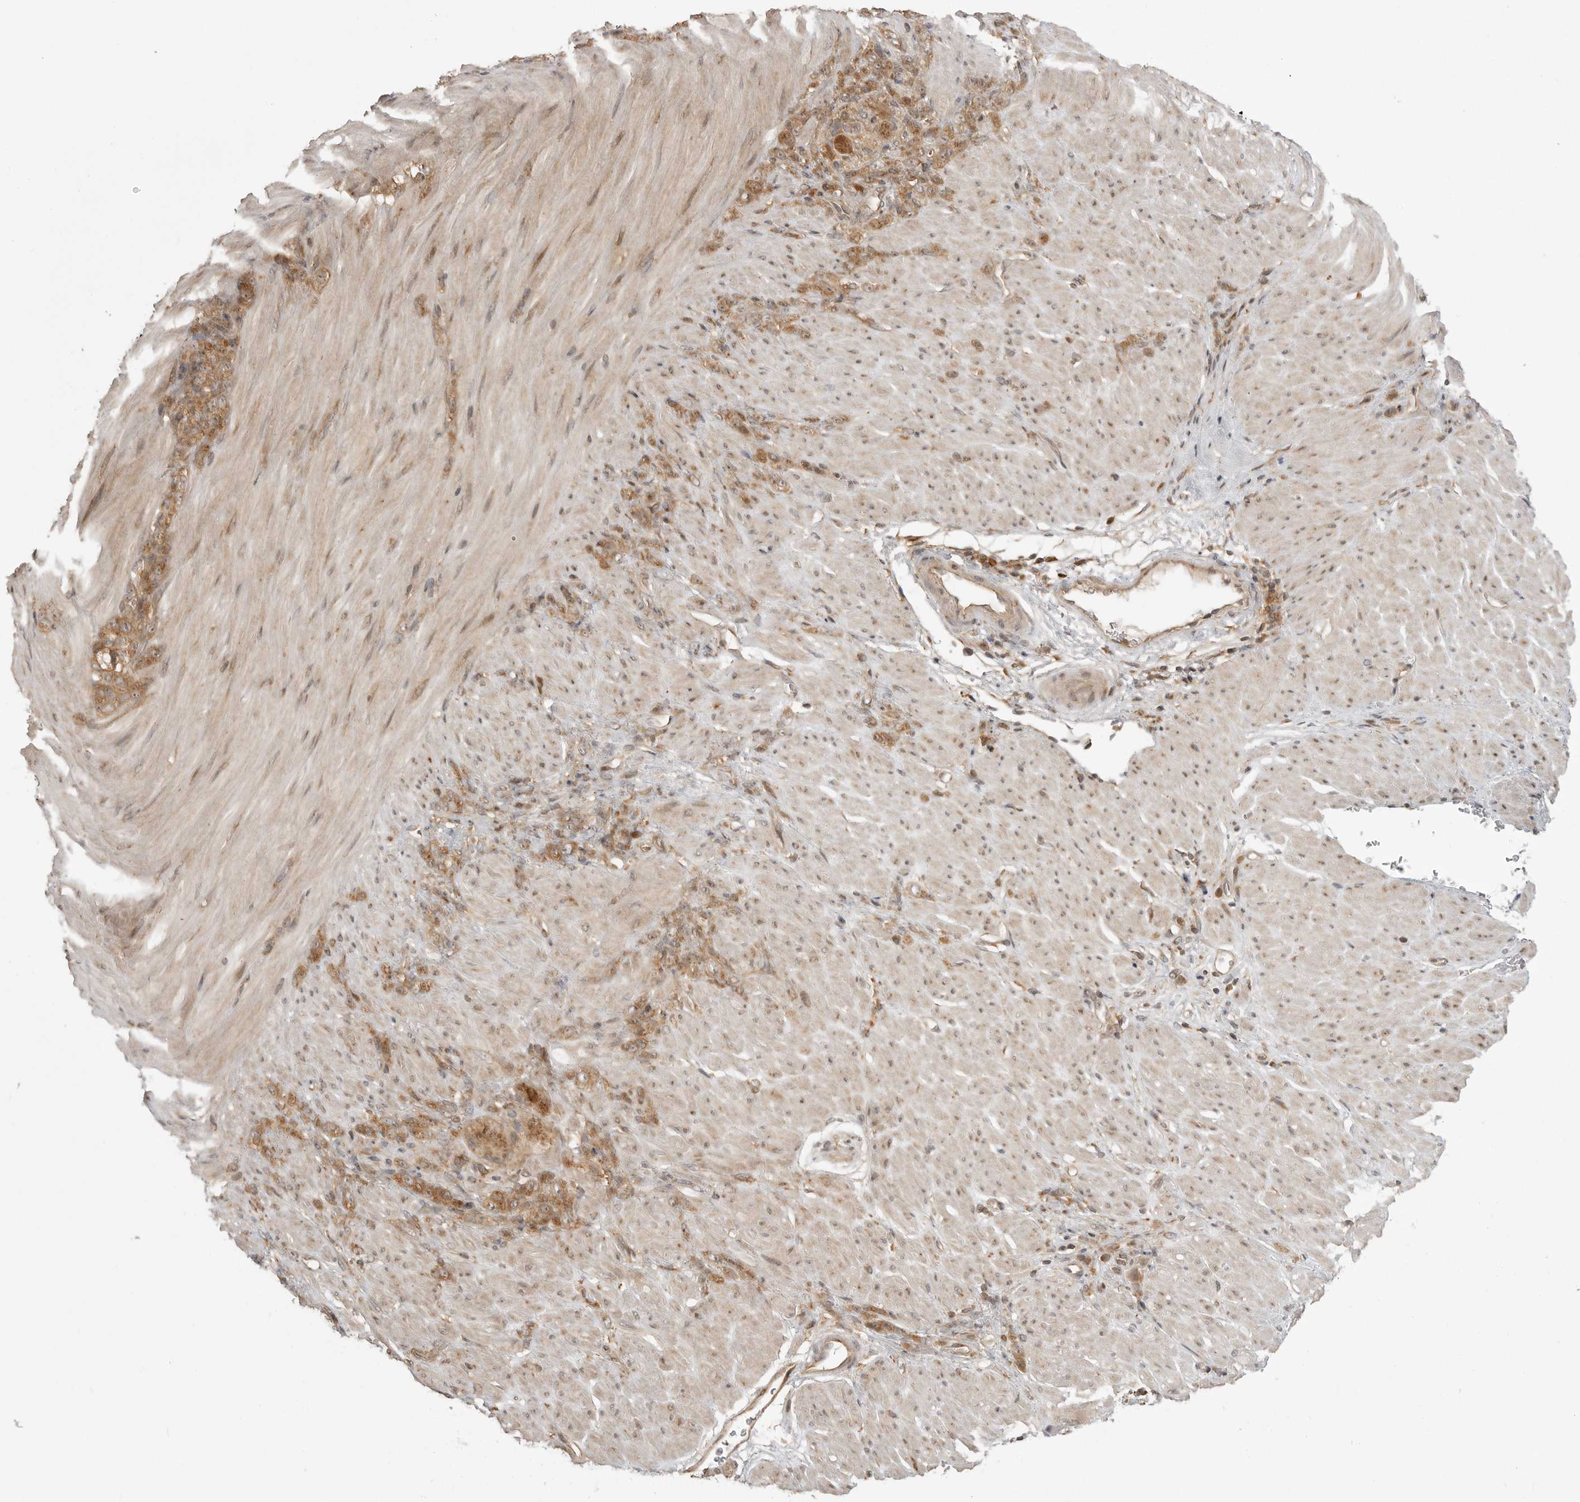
{"staining": {"intensity": "moderate", "quantity": ">75%", "location": "cytoplasmic/membranous"}, "tissue": "stomach cancer", "cell_type": "Tumor cells", "image_type": "cancer", "snomed": [{"axis": "morphology", "description": "Normal tissue, NOS"}, {"axis": "morphology", "description": "Adenocarcinoma, NOS"}, {"axis": "topography", "description": "Stomach"}], "caption": "Adenocarcinoma (stomach) was stained to show a protein in brown. There is medium levels of moderate cytoplasmic/membranous expression in about >75% of tumor cells.", "gene": "FAT3", "patient": {"sex": "male", "age": 82}}